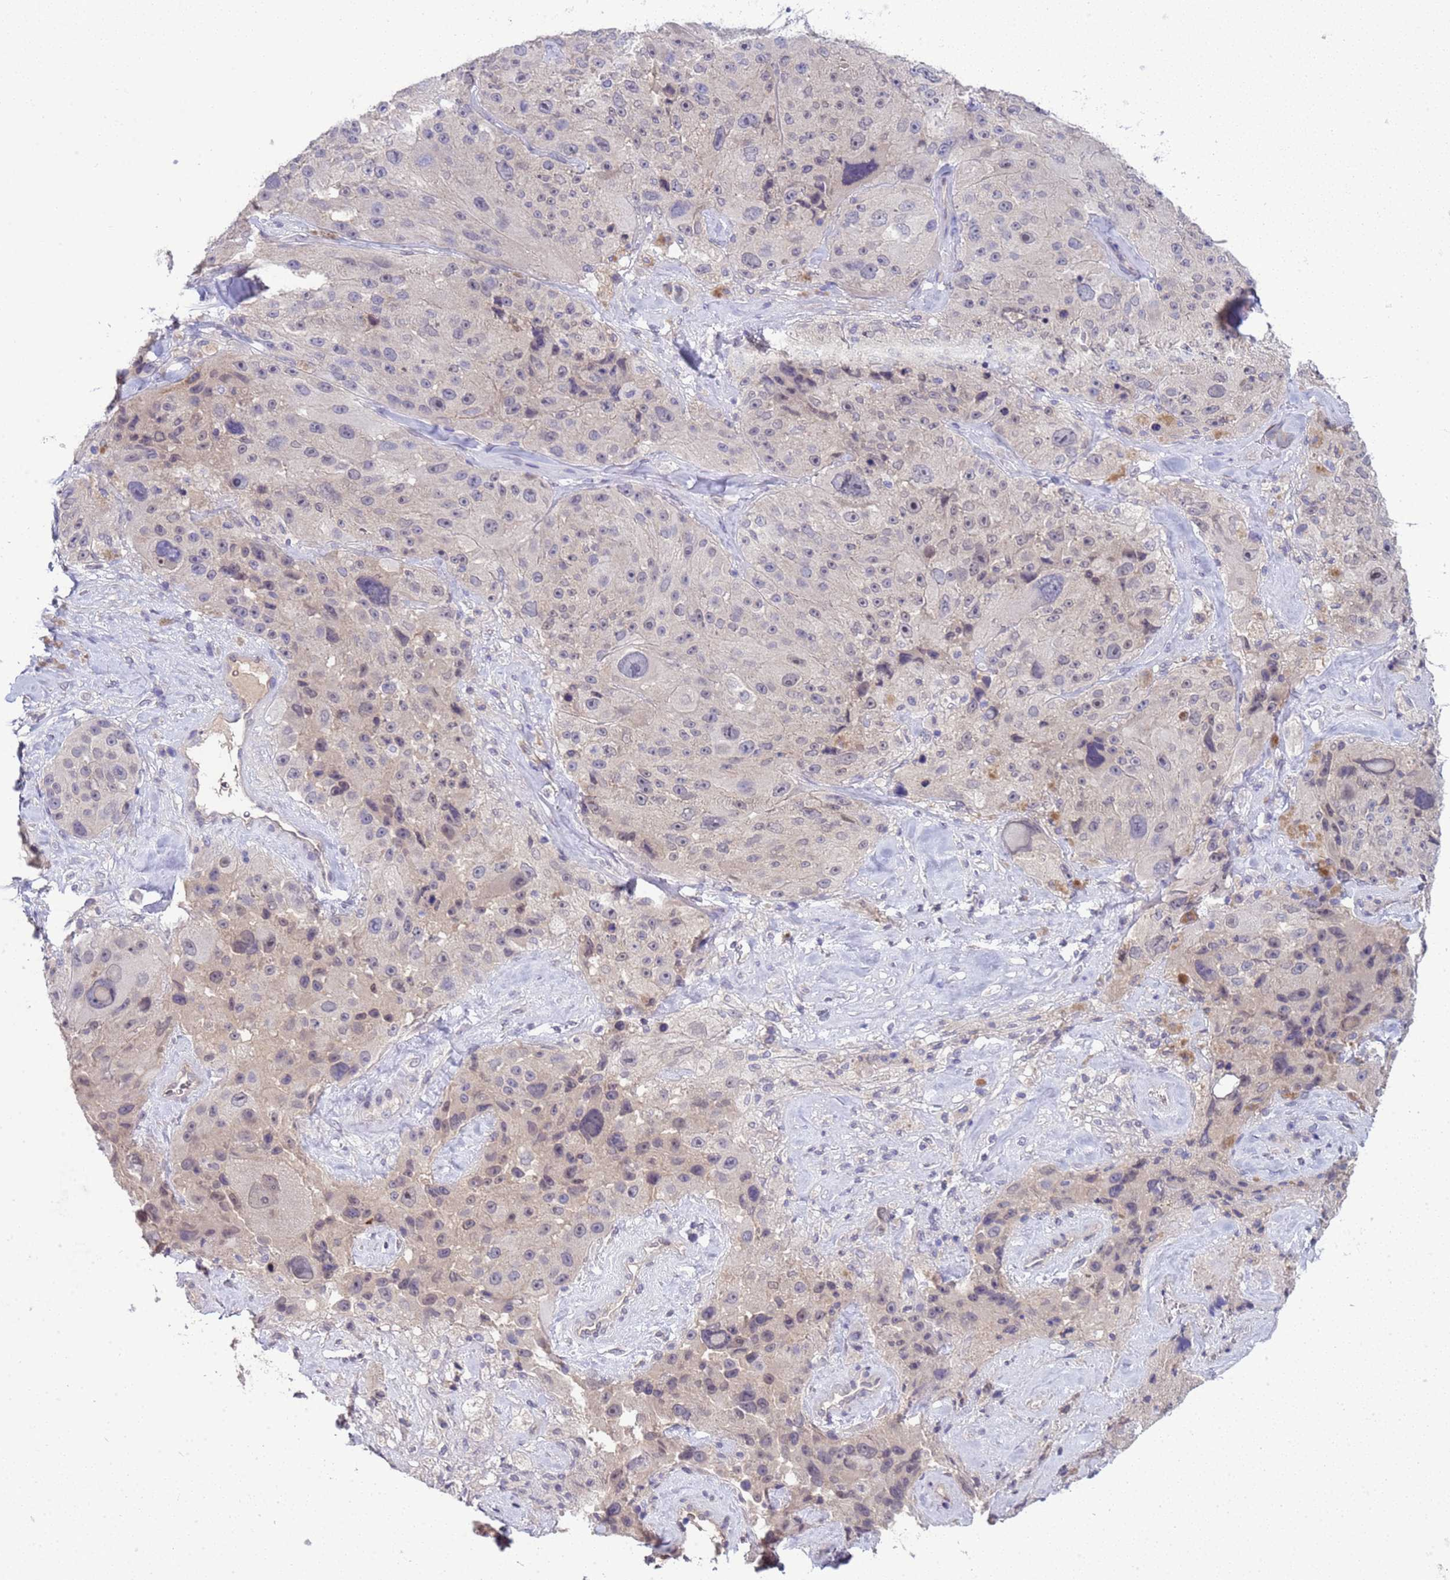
{"staining": {"intensity": "weak", "quantity": "<25%", "location": "nuclear"}, "tissue": "melanoma", "cell_type": "Tumor cells", "image_type": "cancer", "snomed": [{"axis": "morphology", "description": "Malignant melanoma, Metastatic site"}, {"axis": "topography", "description": "Lymph node"}], "caption": "An image of human malignant melanoma (metastatic site) is negative for staining in tumor cells. (Stains: DAB (3,3'-diaminobenzidine) immunohistochemistry with hematoxylin counter stain, Microscopy: brightfield microscopy at high magnification).", "gene": "TRMT10A", "patient": {"sex": "male", "age": 62}}